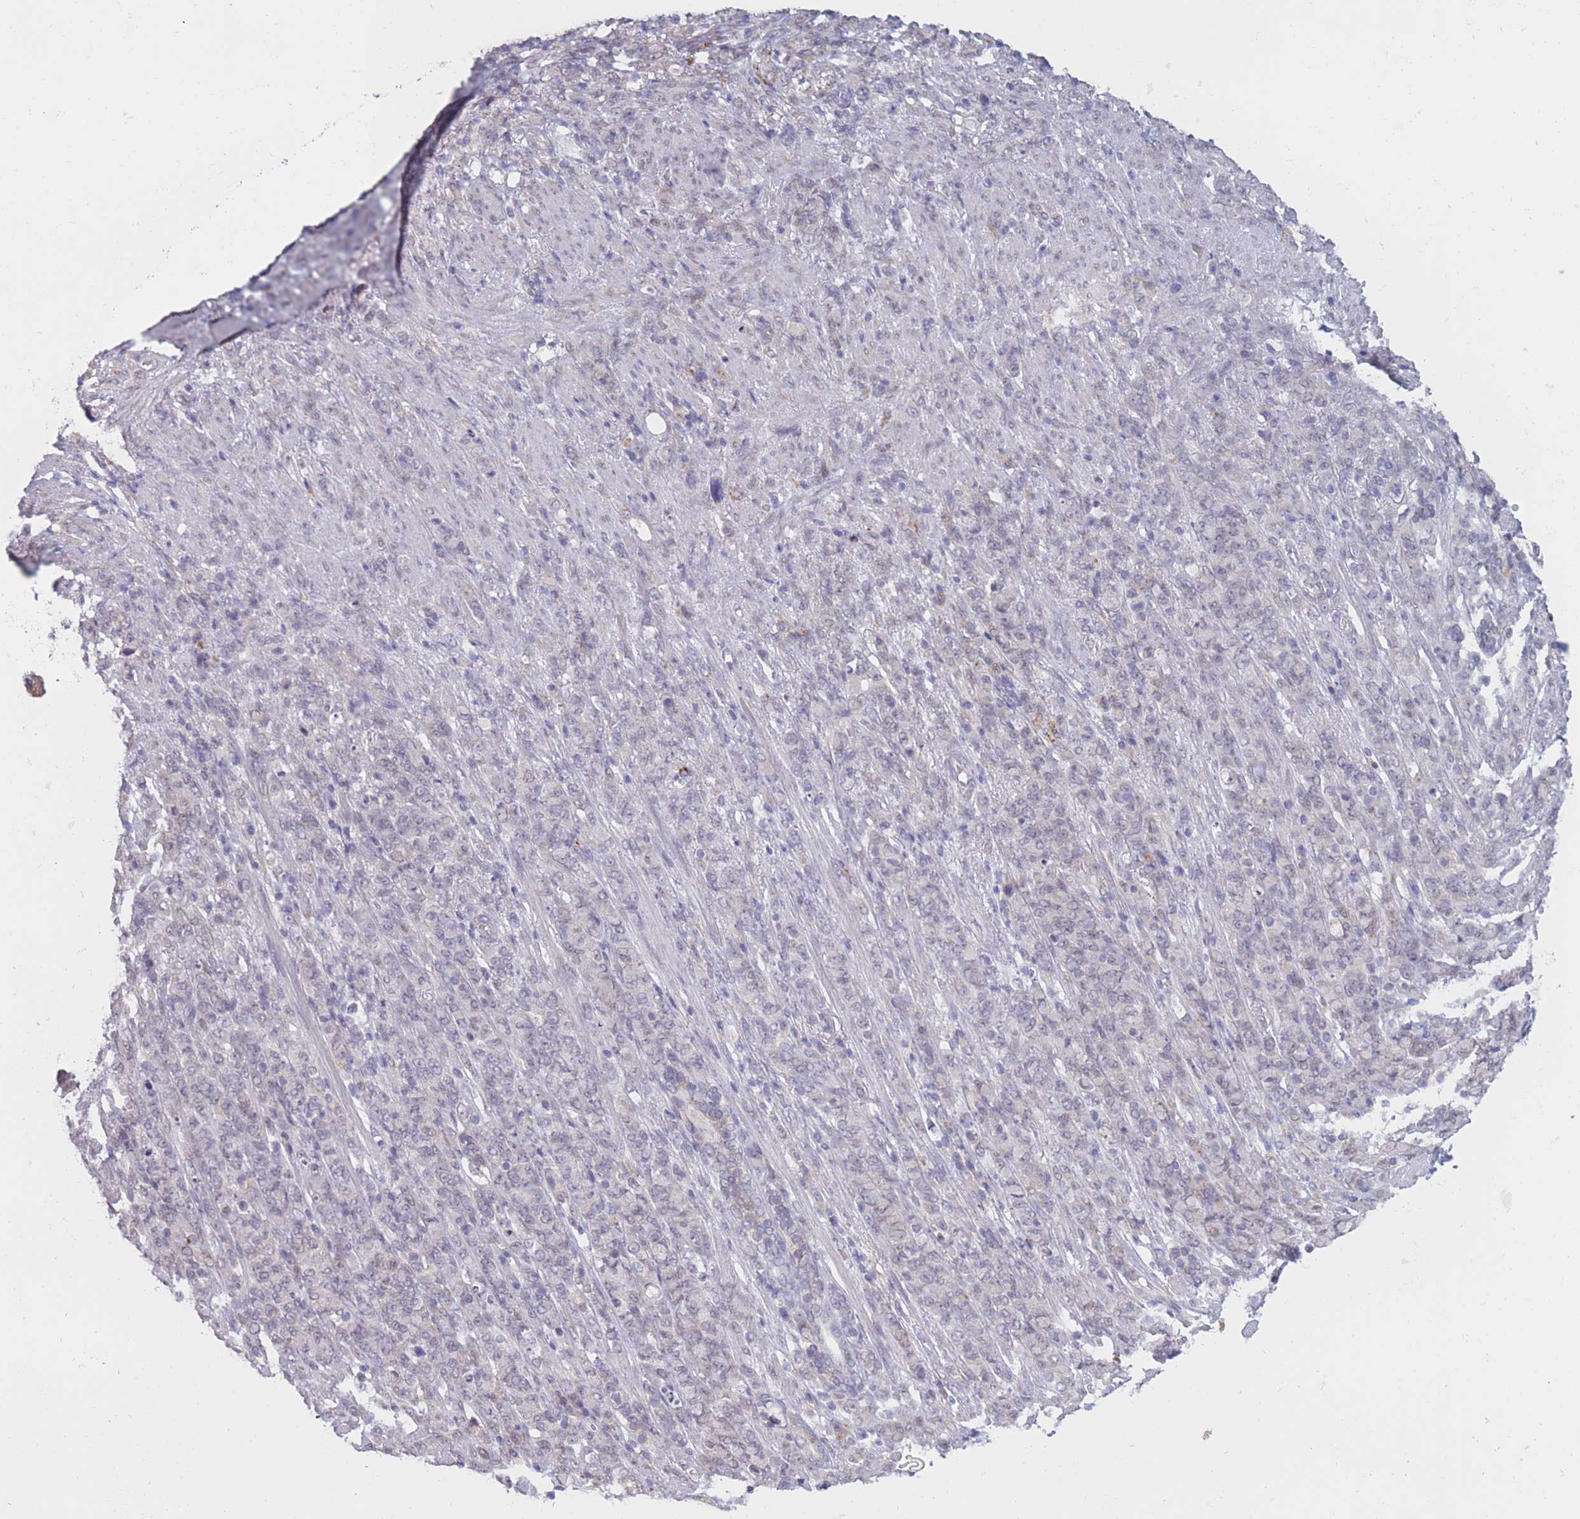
{"staining": {"intensity": "negative", "quantity": "none", "location": "none"}, "tissue": "stomach cancer", "cell_type": "Tumor cells", "image_type": "cancer", "snomed": [{"axis": "morphology", "description": "Adenocarcinoma, NOS"}, {"axis": "topography", "description": "Stomach"}], "caption": "Tumor cells show no significant protein expression in stomach adenocarcinoma.", "gene": "COL27A1", "patient": {"sex": "female", "age": 79}}